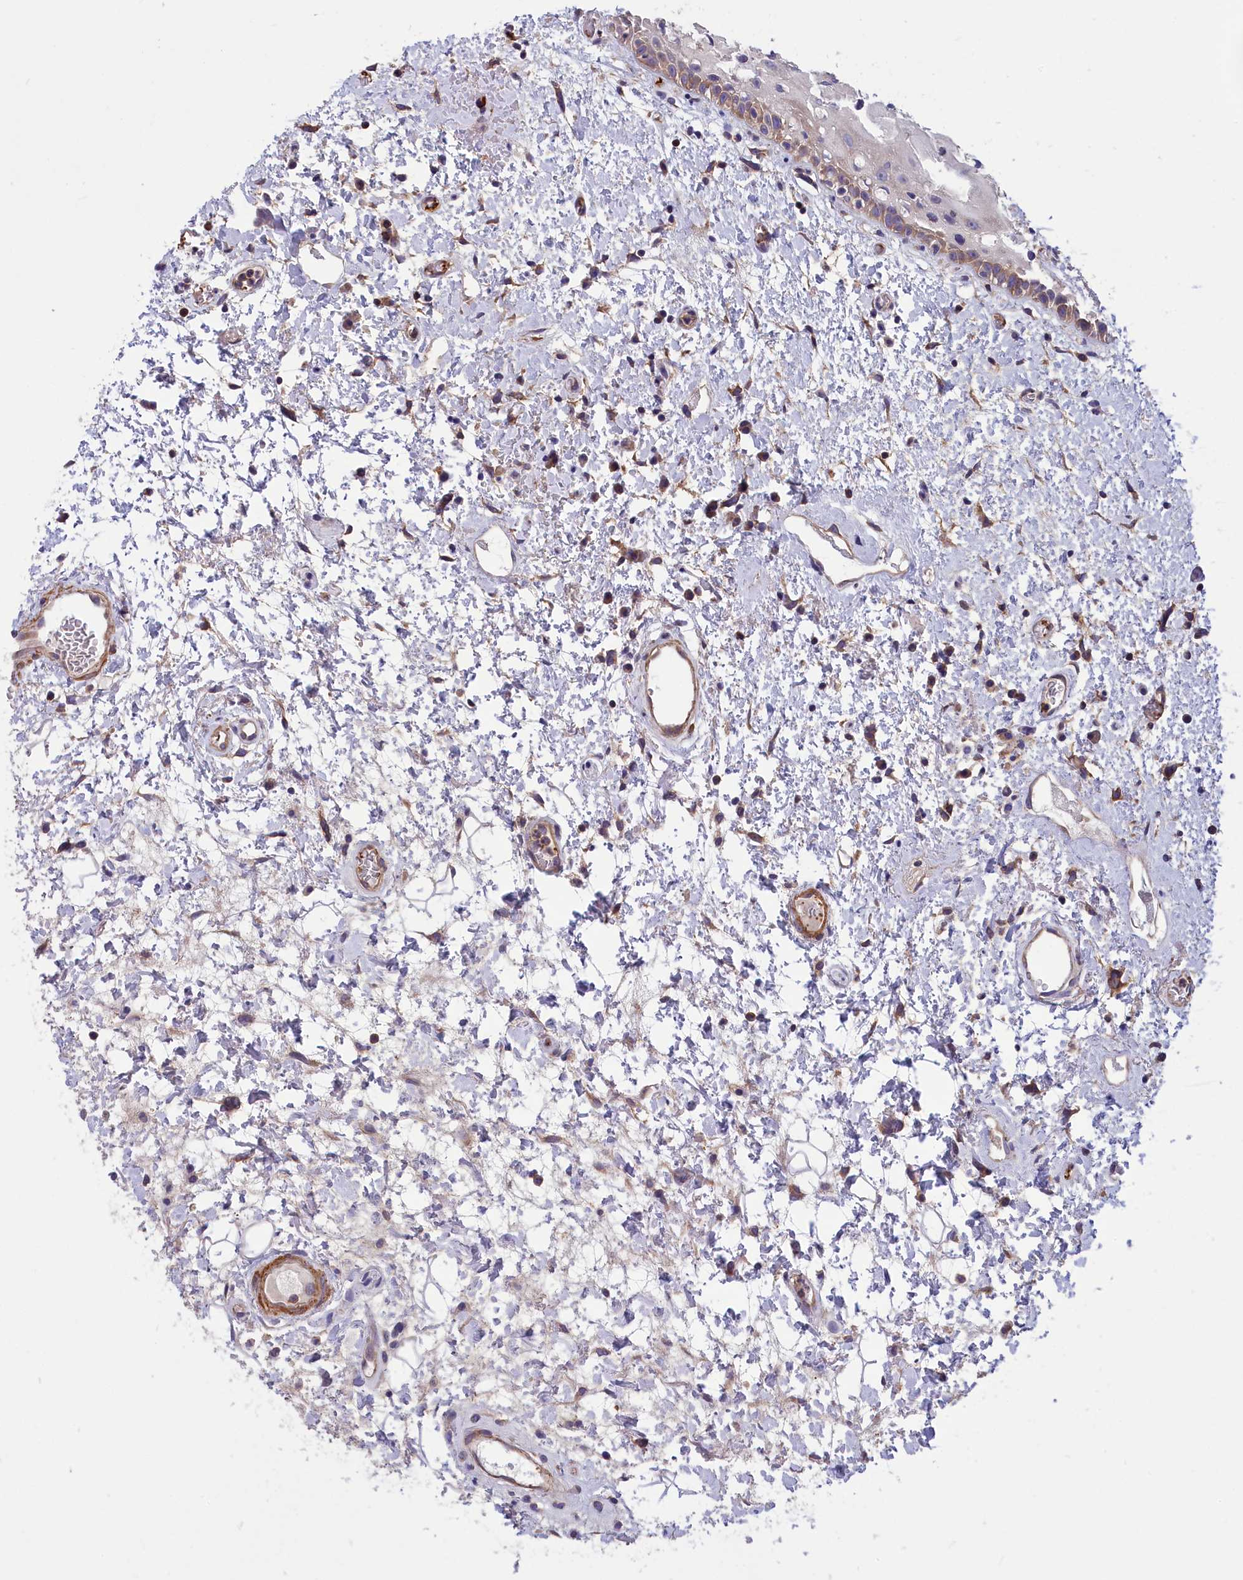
{"staining": {"intensity": "weak", "quantity": "25%-75%", "location": "cytoplasmic/membranous"}, "tissue": "oral mucosa", "cell_type": "Squamous epithelial cells", "image_type": "normal", "snomed": [{"axis": "morphology", "description": "Normal tissue, NOS"}, {"axis": "topography", "description": "Oral tissue"}], "caption": "Immunohistochemical staining of normal human oral mucosa exhibits 25%-75% levels of weak cytoplasmic/membranous protein expression in approximately 25%-75% of squamous epithelial cells.", "gene": "AMDHD2", "patient": {"sex": "female", "age": 76}}